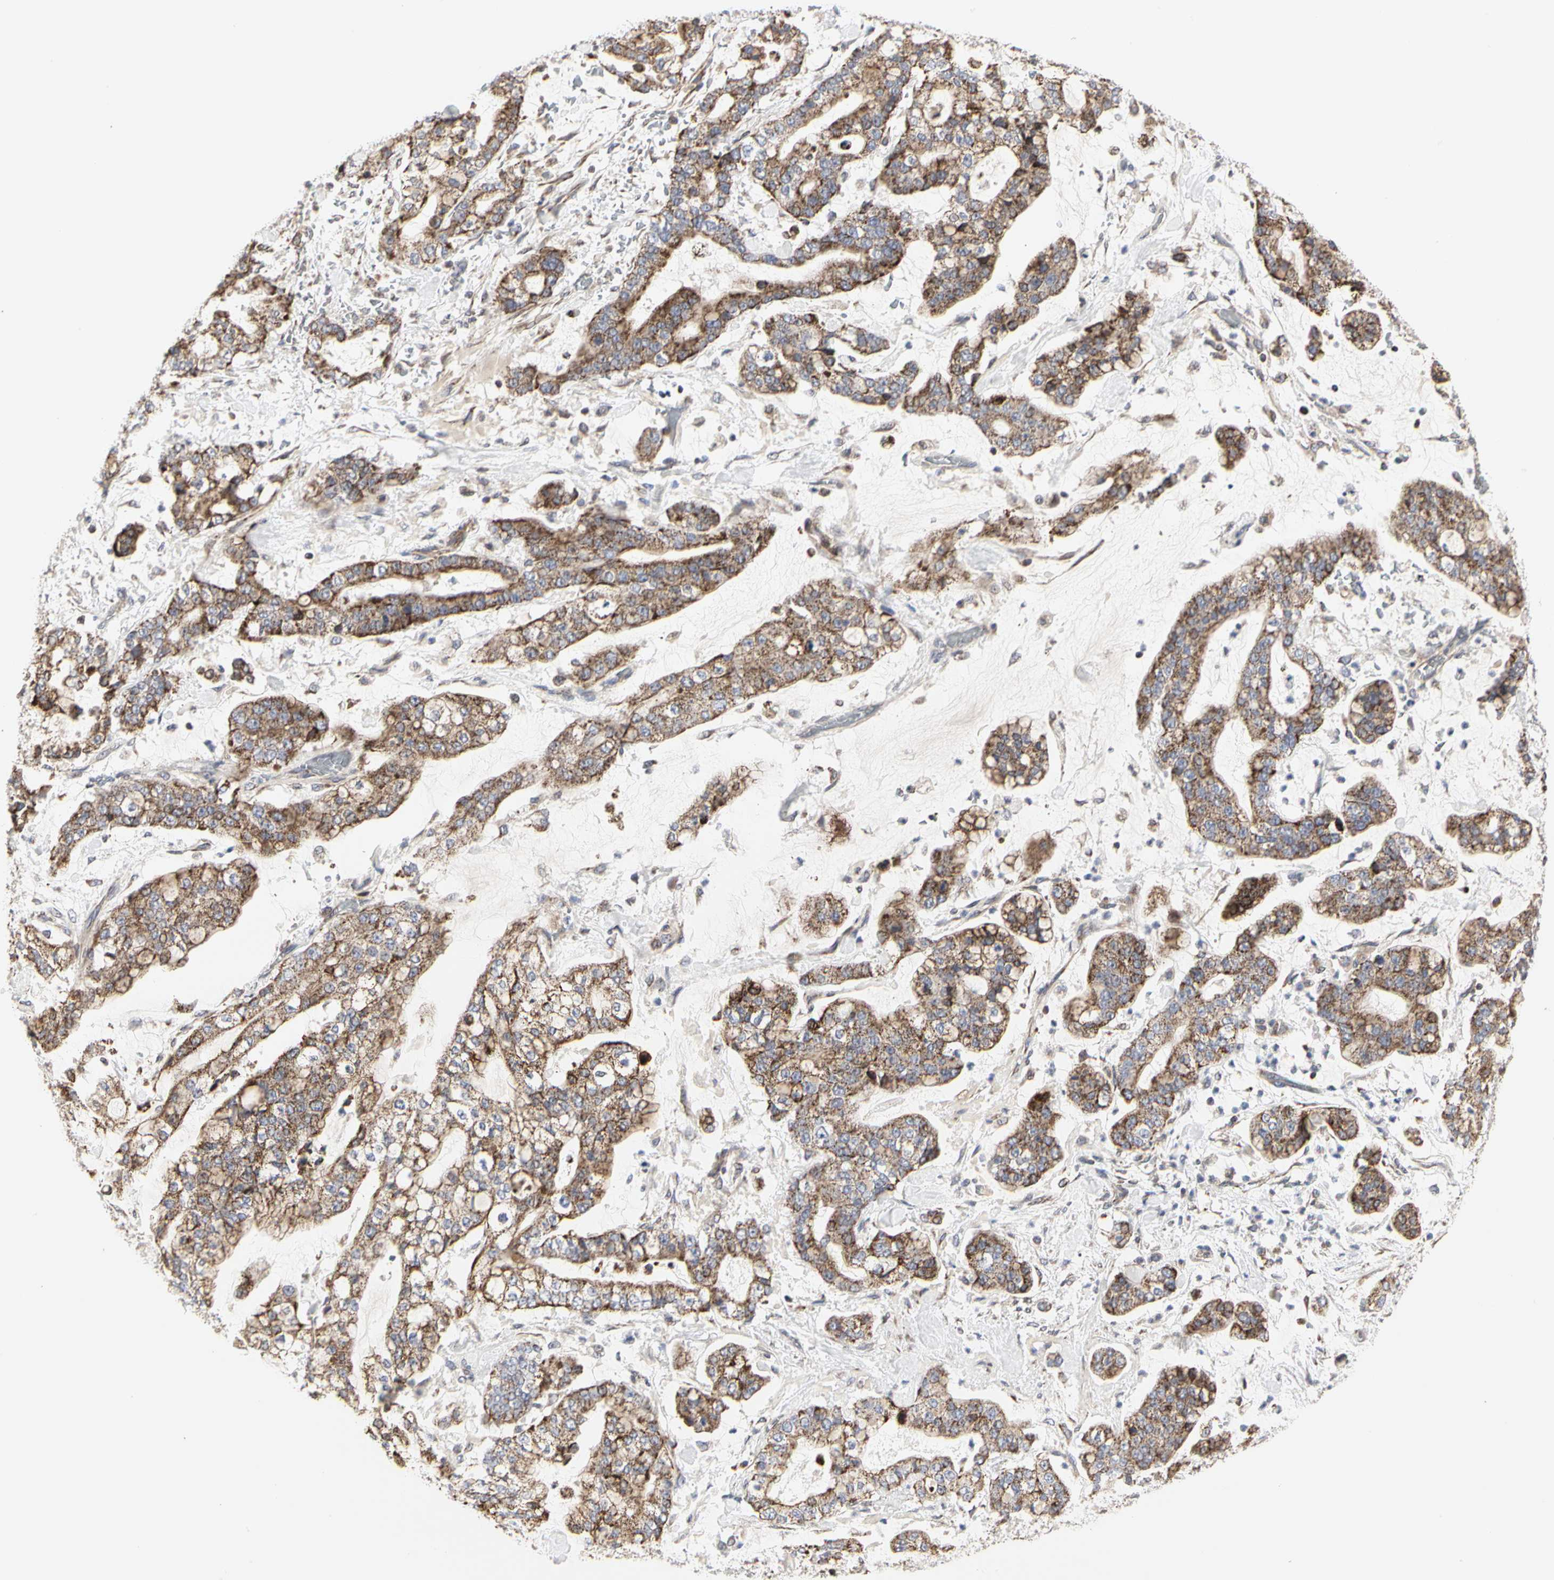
{"staining": {"intensity": "moderate", "quantity": ">75%", "location": "cytoplasmic/membranous"}, "tissue": "stomach cancer", "cell_type": "Tumor cells", "image_type": "cancer", "snomed": [{"axis": "morphology", "description": "Normal tissue, NOS"}, {"axis": "morphology", "description": "Adenocarcinoma, NOS"}, {"axis": "topography", "description": "Stomach, upper"}, {"axis": "topography", "description": "Stomach"}], "caption": "IHC staining of stomach cancer (adenocarcinoma), which exhibits medium levels of moderate cytoplasmic/membranous staining in about >75% of tumor cells indicating moderate cytoplasmic/membranous protein expression. The staining was performed using DAB (brown) for protein detection and nuclei were counterstained in hematoxylin (blue).", "gene": "TSKU", "patient": {"sex": "male", "age": 76}}